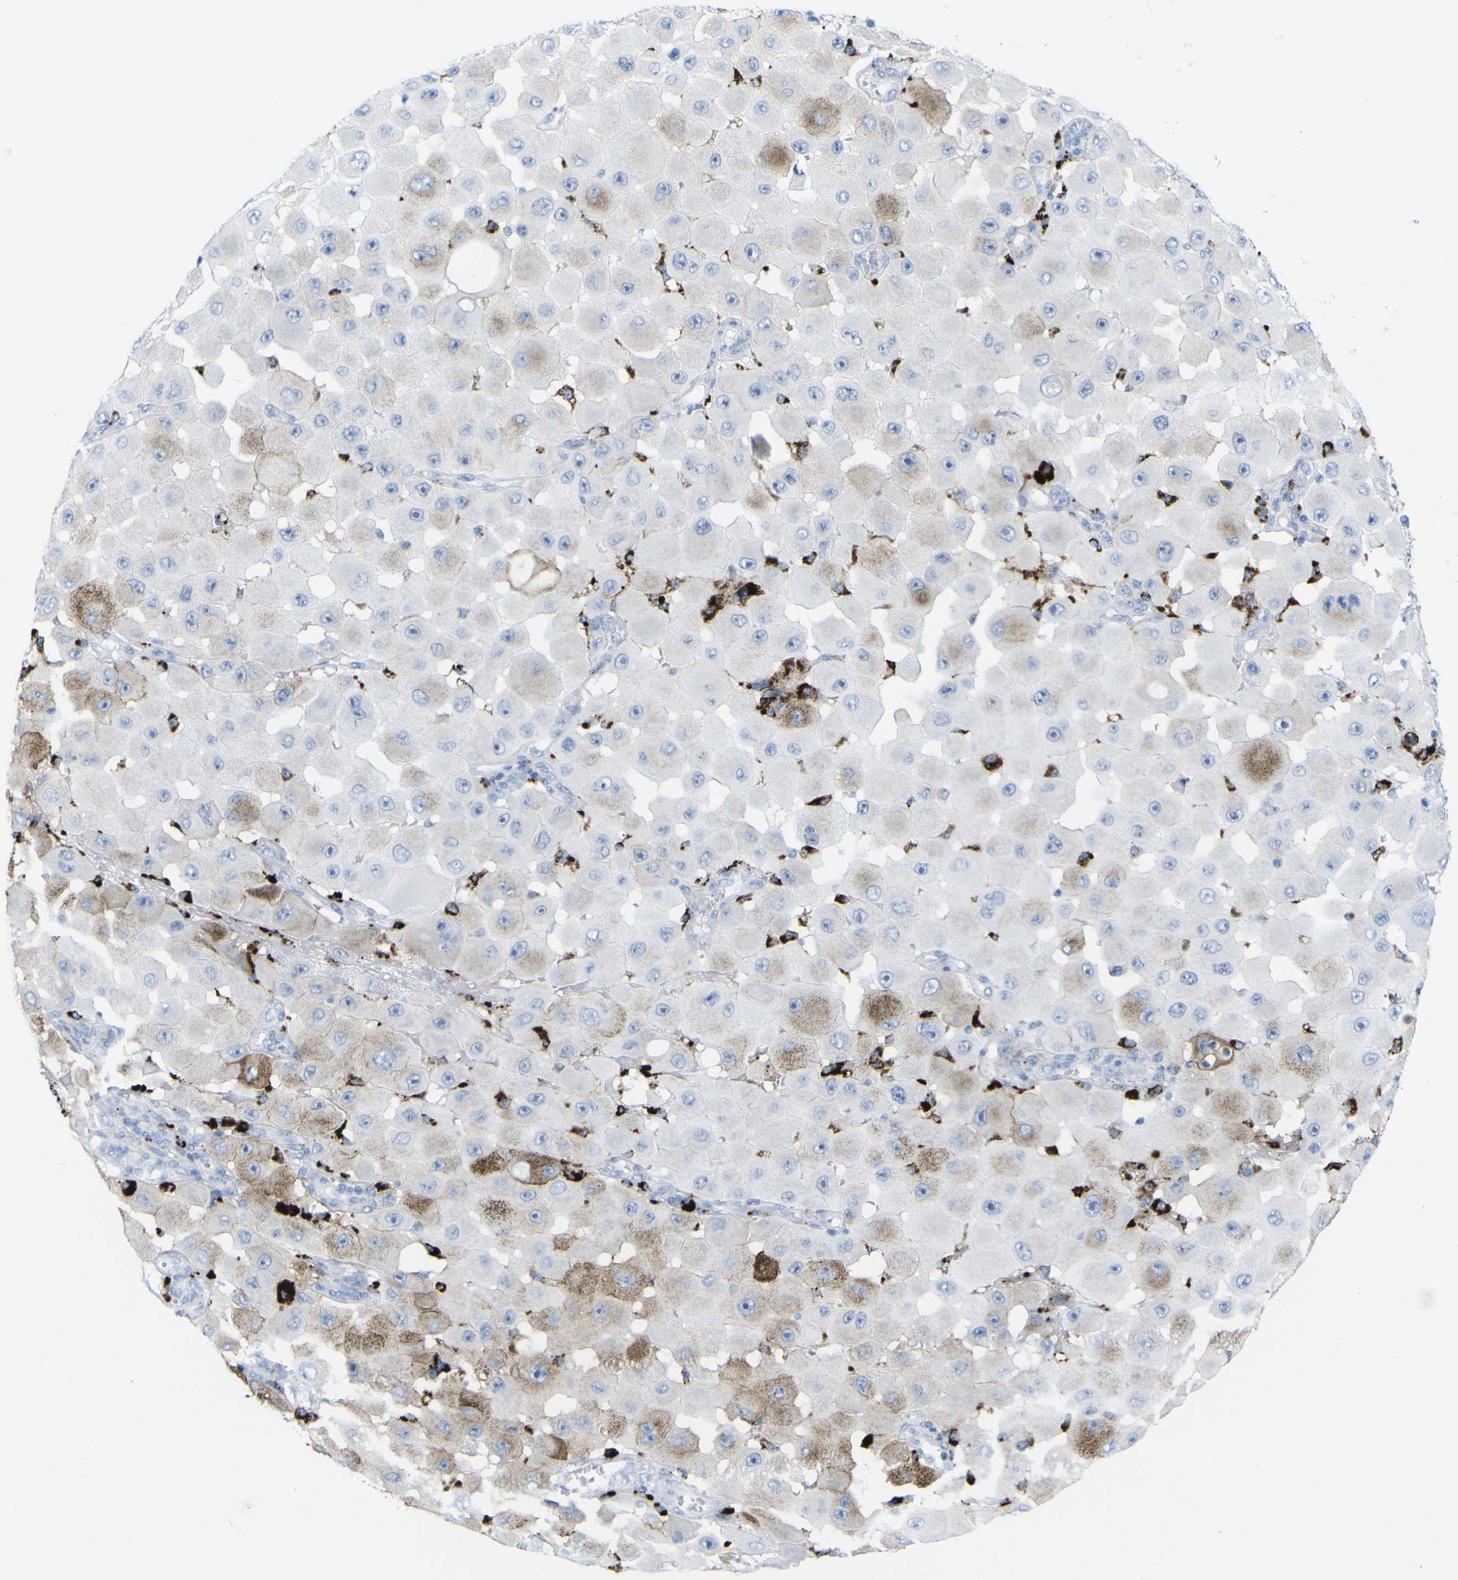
{"staining": {"intensity": "negative", "quantity": "none", "location": "none"}, "tissue": "melanoma", "cell_type": "Tumor cells", "image_type": "cancer", "snomed": [{"axis": "morphology", "description": "Malignant melanoma, NOS"}, {"axis": "topography", "description": "Skin"}], "caption": "Immunohistochemical staining of malignant melanoma reveals no significant expression in tumor cells. Brightfield microscopy of immunohistochemistry (IHC) stained with DAB (brown) and hematoxylin (blue), captured at high magnification.", "gene": "PLD3", "patient": {"sex": "female", "age": 81}}